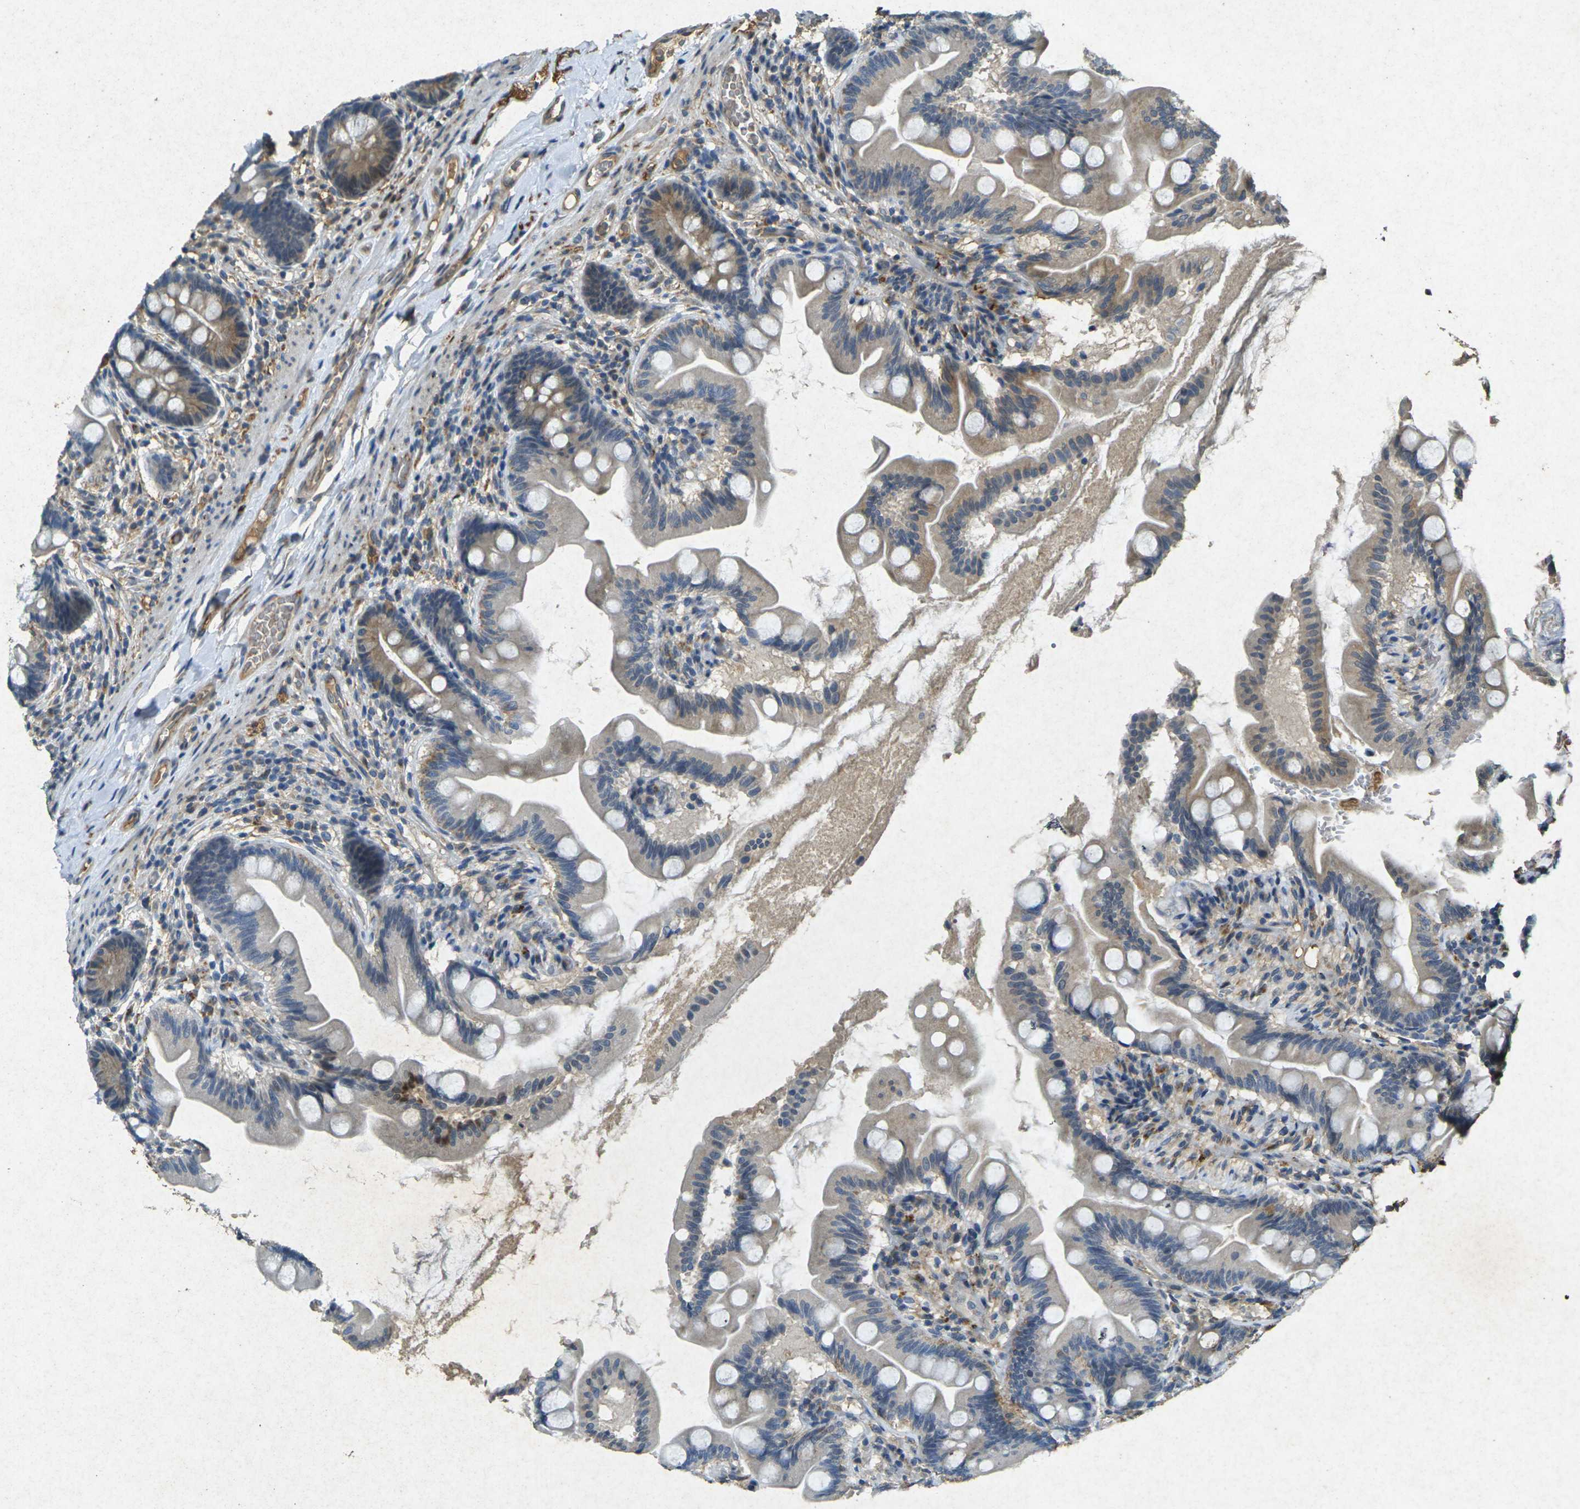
{"staining": {"intensity": "moderate", "quantity": "25%-75%", "location": "cytoplasmic/membranous"}, "tissue": "small intestine", "cell_type": "Glandular cells", "image_type": "normal", "snomed": [{"axis": "morphology", "description": "Normal tissue, NOS"}, {"axis": "topography", "description": "Small intestine"}], "caption": "Approximately 25%-75% of glandular cells in benign small intestine show moderate cytoplasmic/membranous protein positivity as visualized by brown immunohistochemical staining.", "gene": "RGMA", "patient": {"sex": "female", "age": 56}}